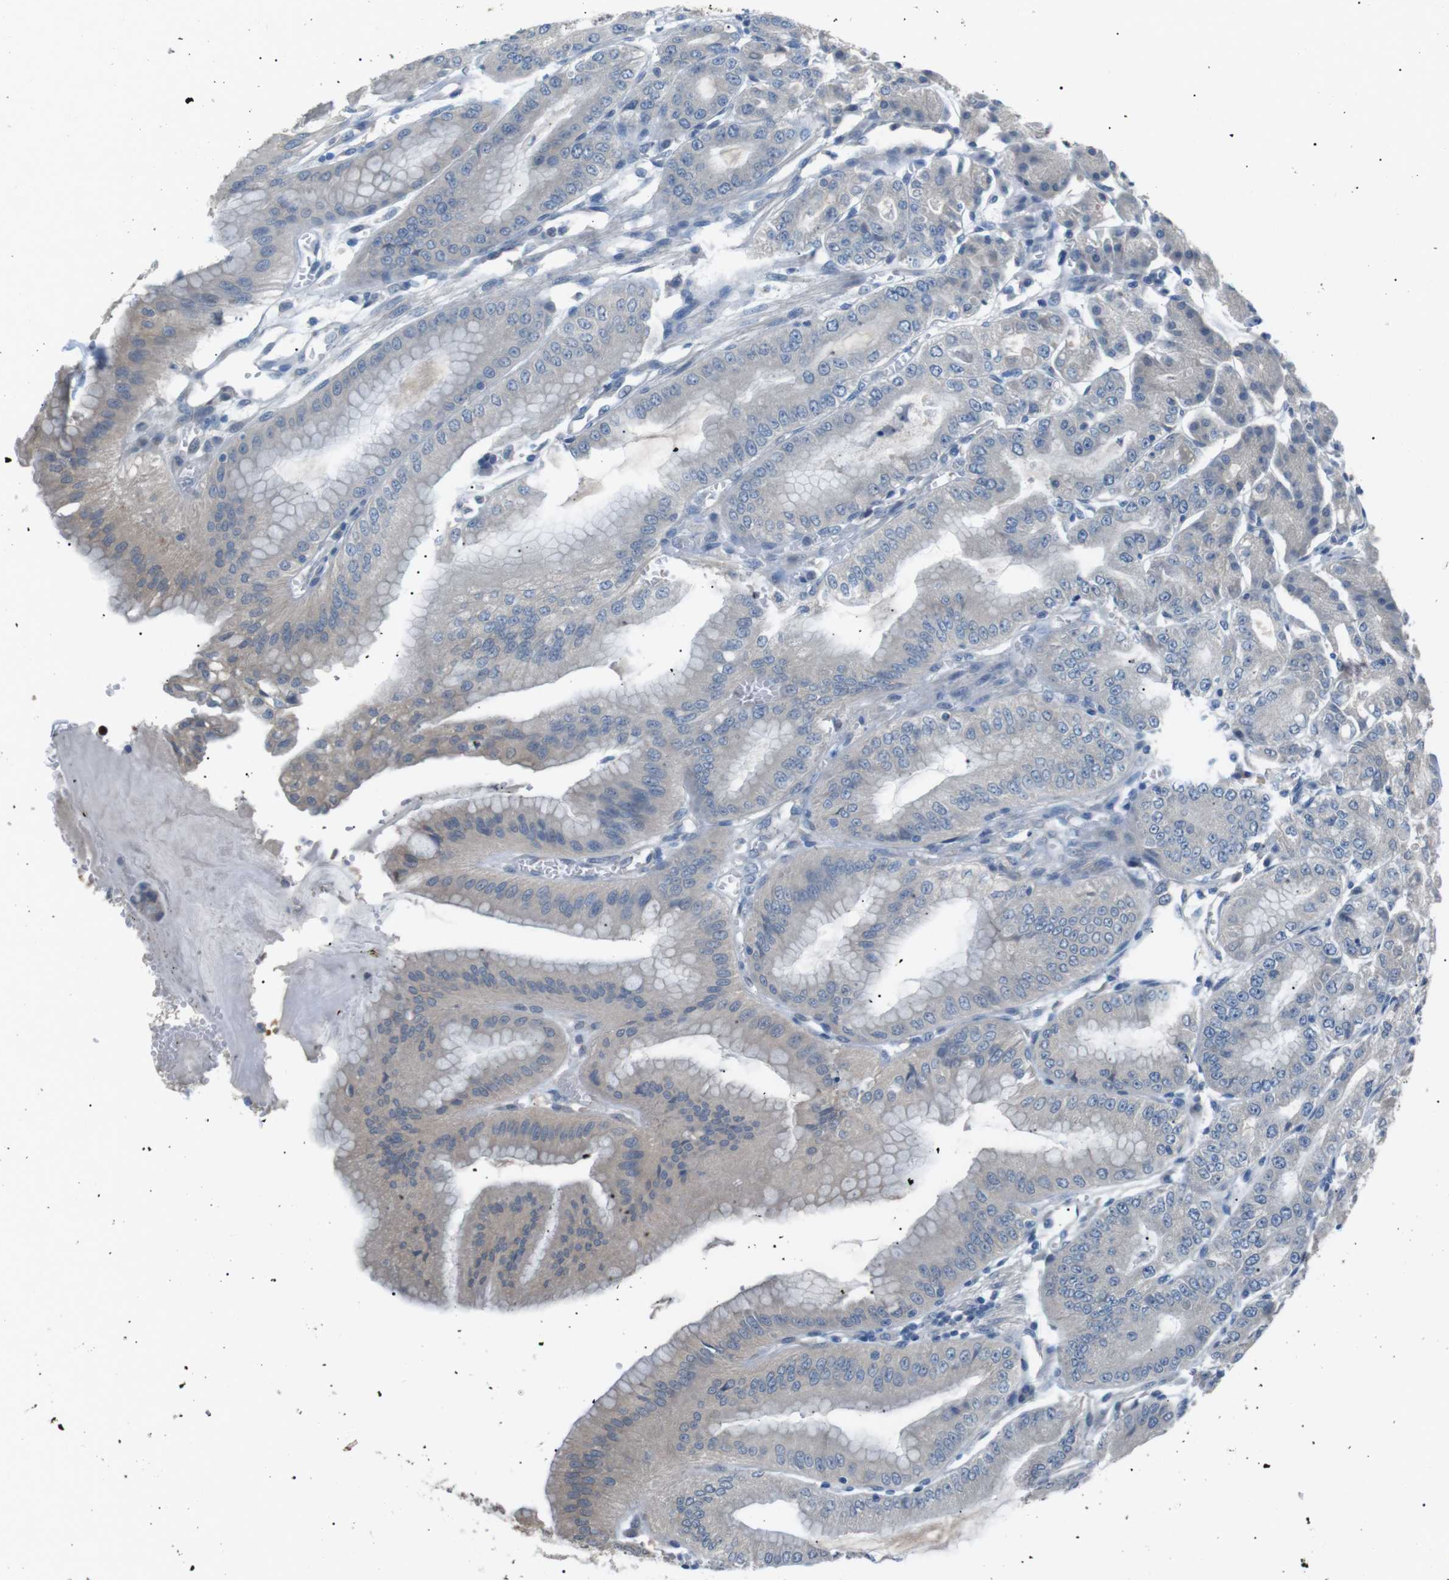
{"staining": {"intensity": "weak", "quantity": "25%-75%", "location": "cytoplasmic/membranous"}, "tissue": "stomach", "cell_type": "Glandular cells", "image_type": "normal", "snomed": [{"axis": "morphology", "description": "Normal tissue, NOS"}, {"axis": "topography", "description": "Stomach, lower"}], "caption": "Immunohistochemical staining of benign stomach shows weak cytoplasmic/membranous protein positivity in approximately 25%-75% of glandular cells. (Brightfield microscopy of DAB IHC at high magnification).", "gene": "CDH26", "patient": {"sex": "male", "age": 71}}